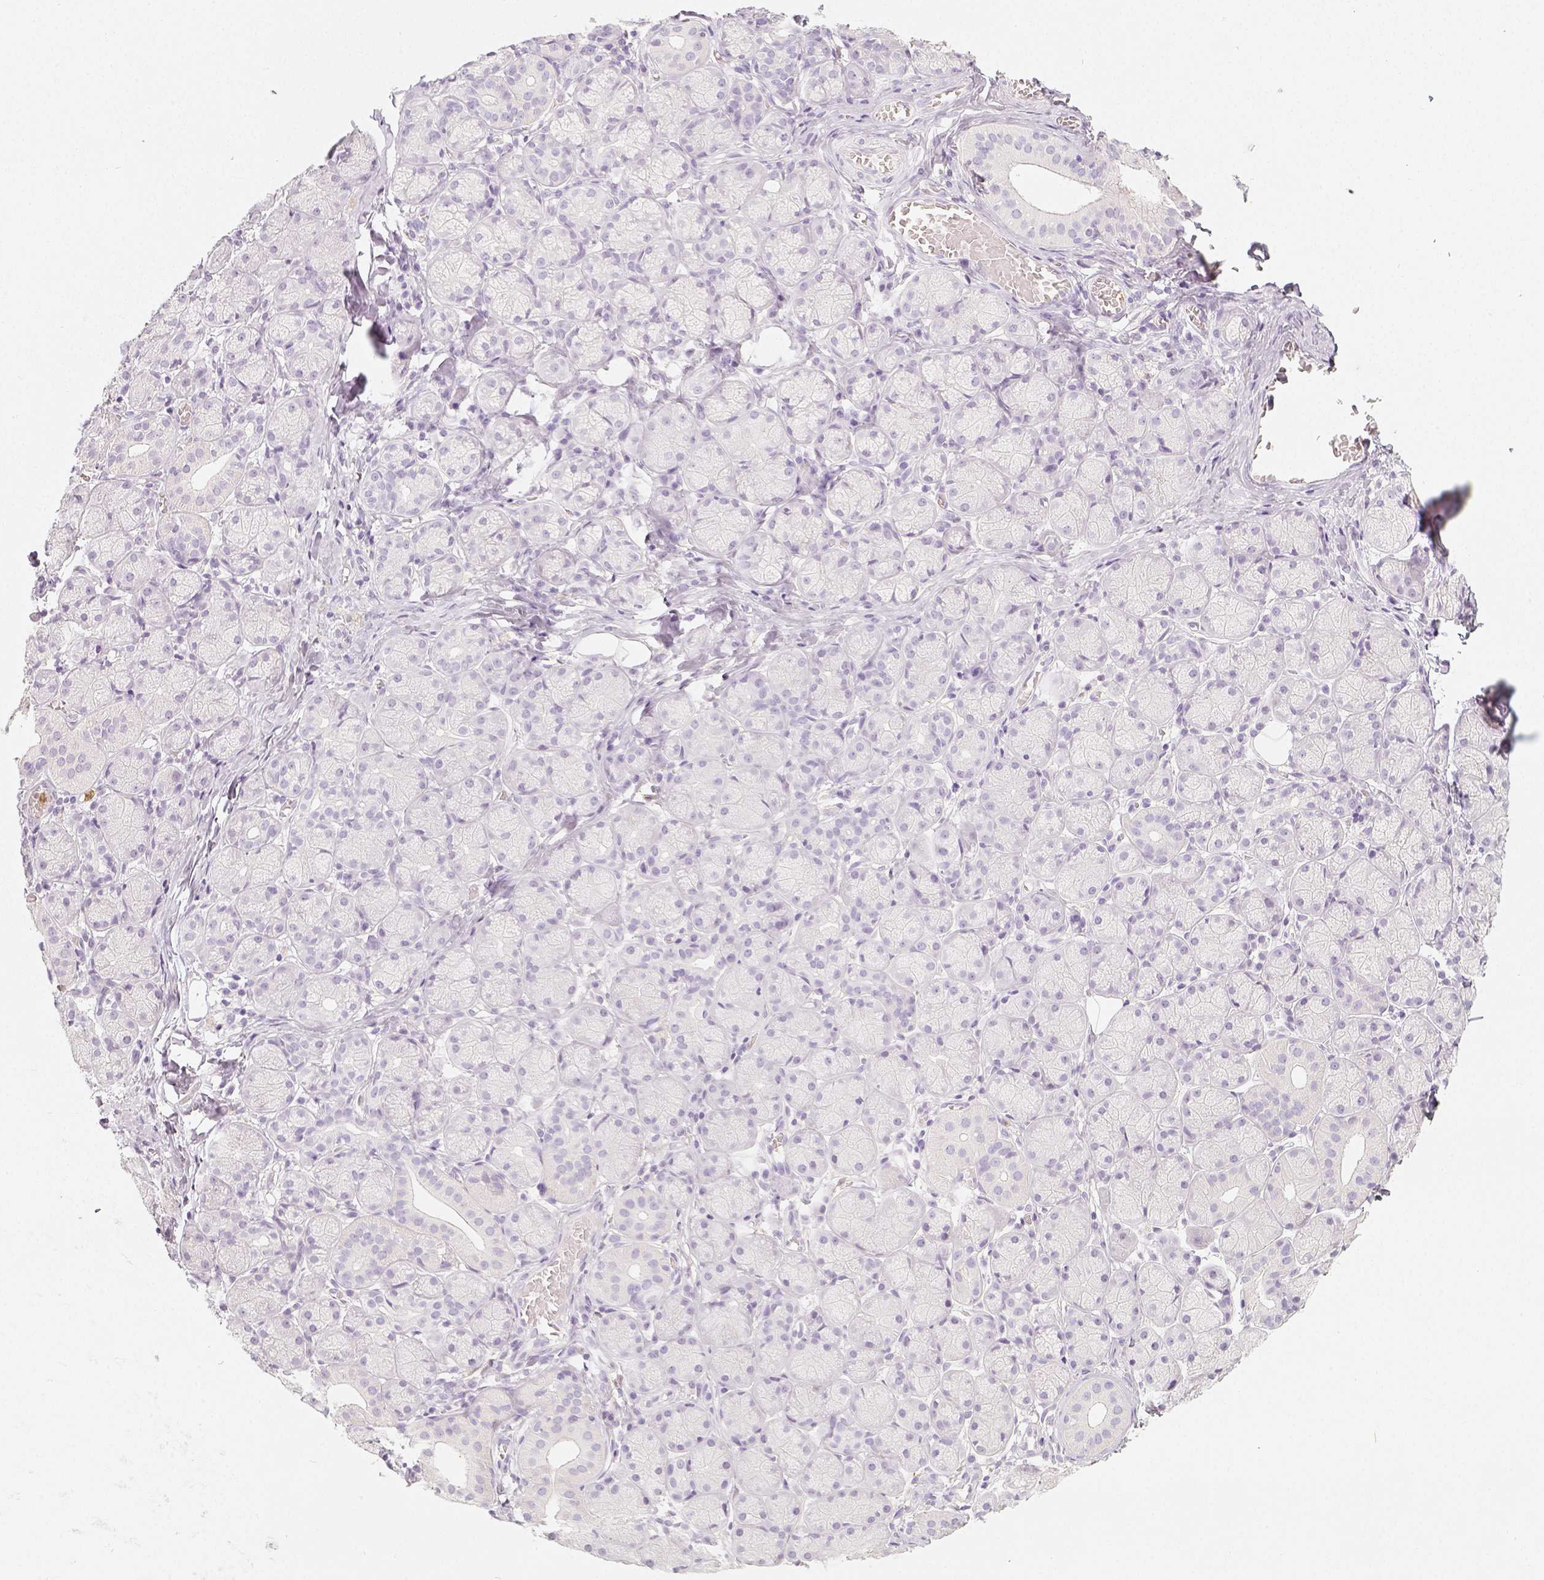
{"staining": {"intensity": "negative", "quantity": "none", "location": "none"}, "tissue": "salivary gland", "cell_type": "Glandular cells", "image_type": "normal", "snomed": [{"axis": "morphology", "description": "Normal tissue, NOS"}, {"axis": "topography", "description": "Salivary gland"}, {"axis": "topography", "description": "Peripheral nerve tissue"}], "caption": "This photomicrograph is of unremarkable salivary gland stained with immunohistochemistry to label a protein in brown with the nuclei are counter-stained blue. There is no positivity in glandular cells. The staining is performed using DAB (3,3'-diaminobenzidine) brown chromogen with nuclei counter-stained in using hematoxylin.", "gene": "NECAB2", "patient": {"sex": "female", "age": 24}}